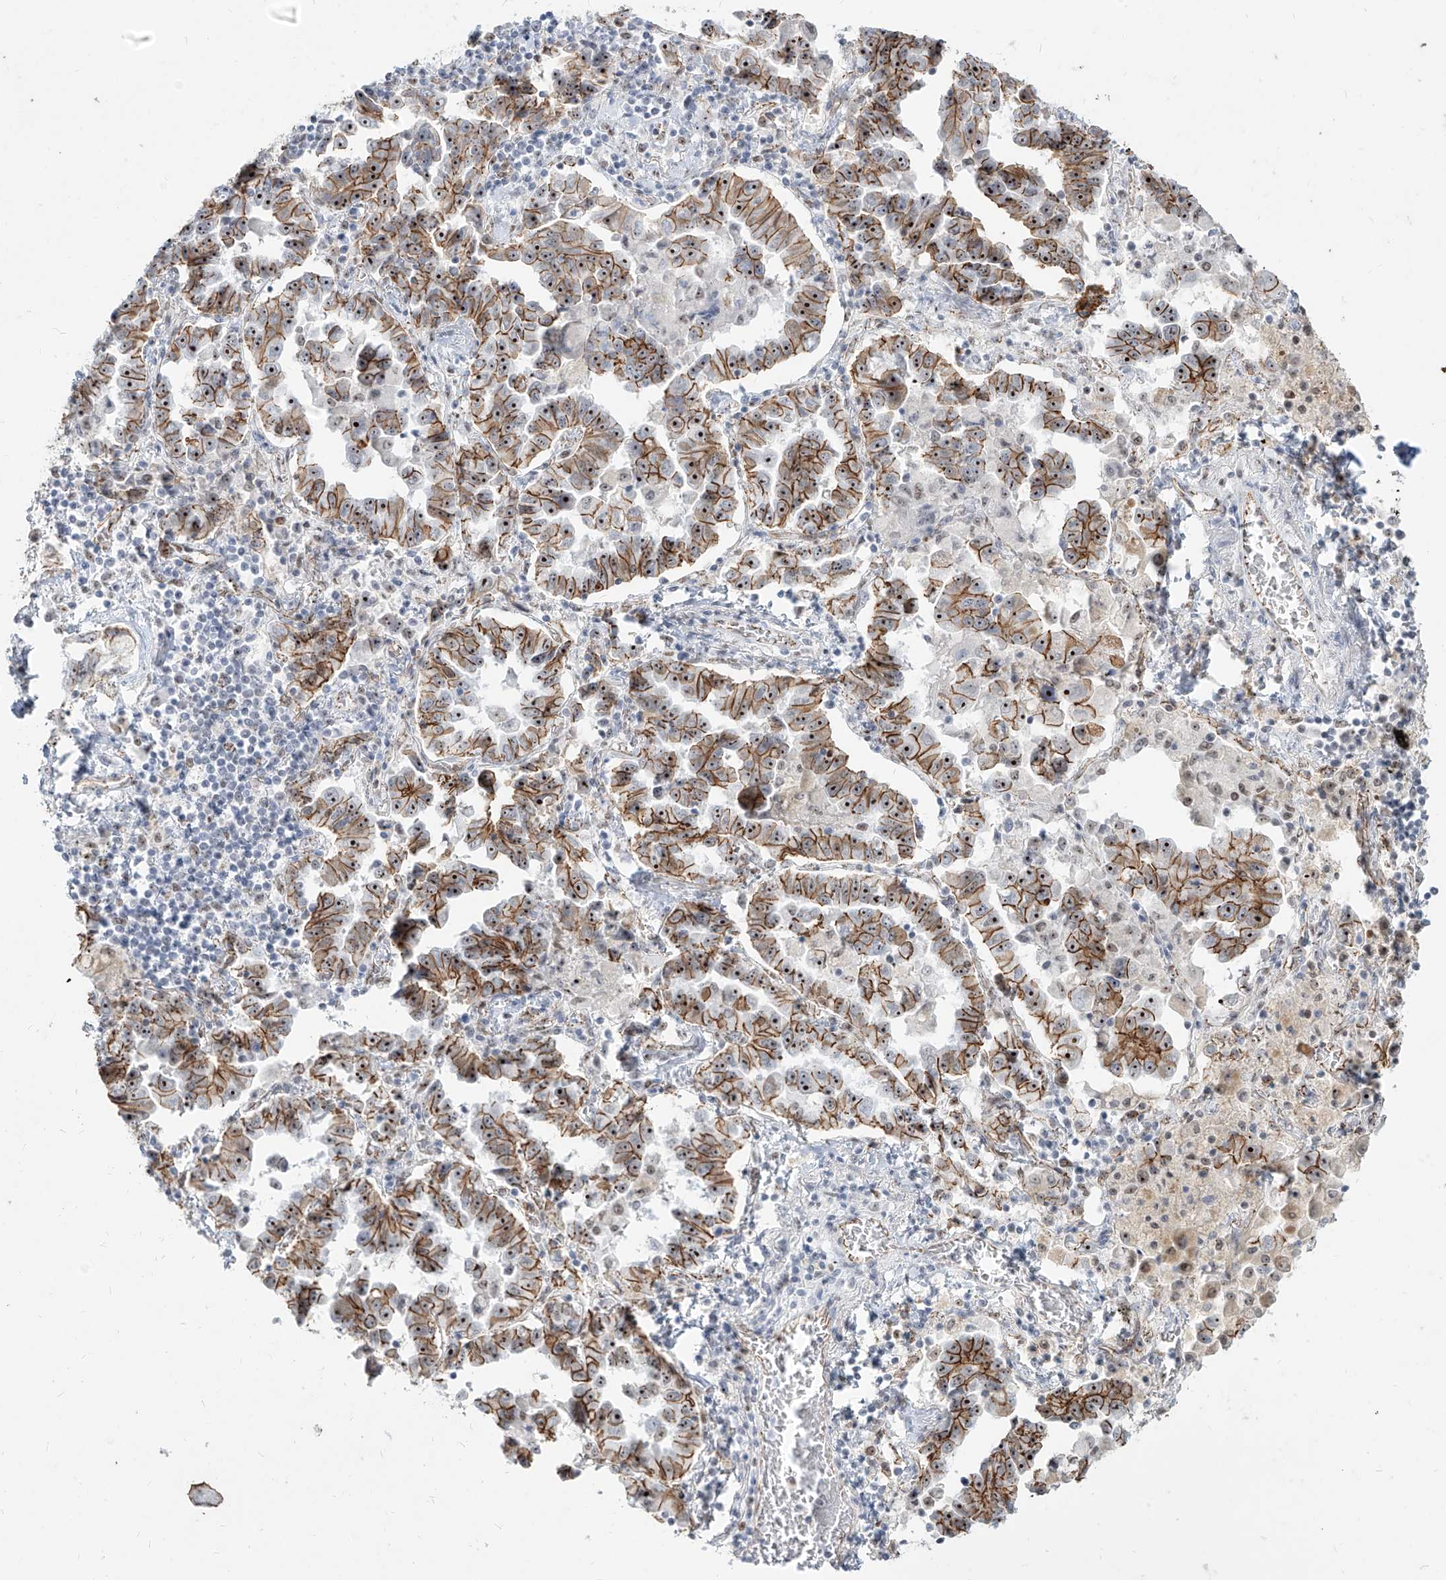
{"staining": {"intensity": "strong", "quantity": ">75%", "location": "cytoplasmic/membranous,nuclear"}, "tissue": "lung cancer", "cell_type": "Tumor cells", "image_type": "cancer", "snomed": [{"axis": "morphology", "description": "Adenocarcinoma, NOS"}, {"axis": "topography", "description": "Lung"}], "caption": "An image of lung cancer (adenocarcinoma) stained for a protein demonstrates strong cytoplasmic/membranous and nuclear brown staining in tumor cells. (Brightfield microscopy of DAB IHC at high magnification).", "gene": "ZNF710", "patient": {"sex": "female", "age": 51}}